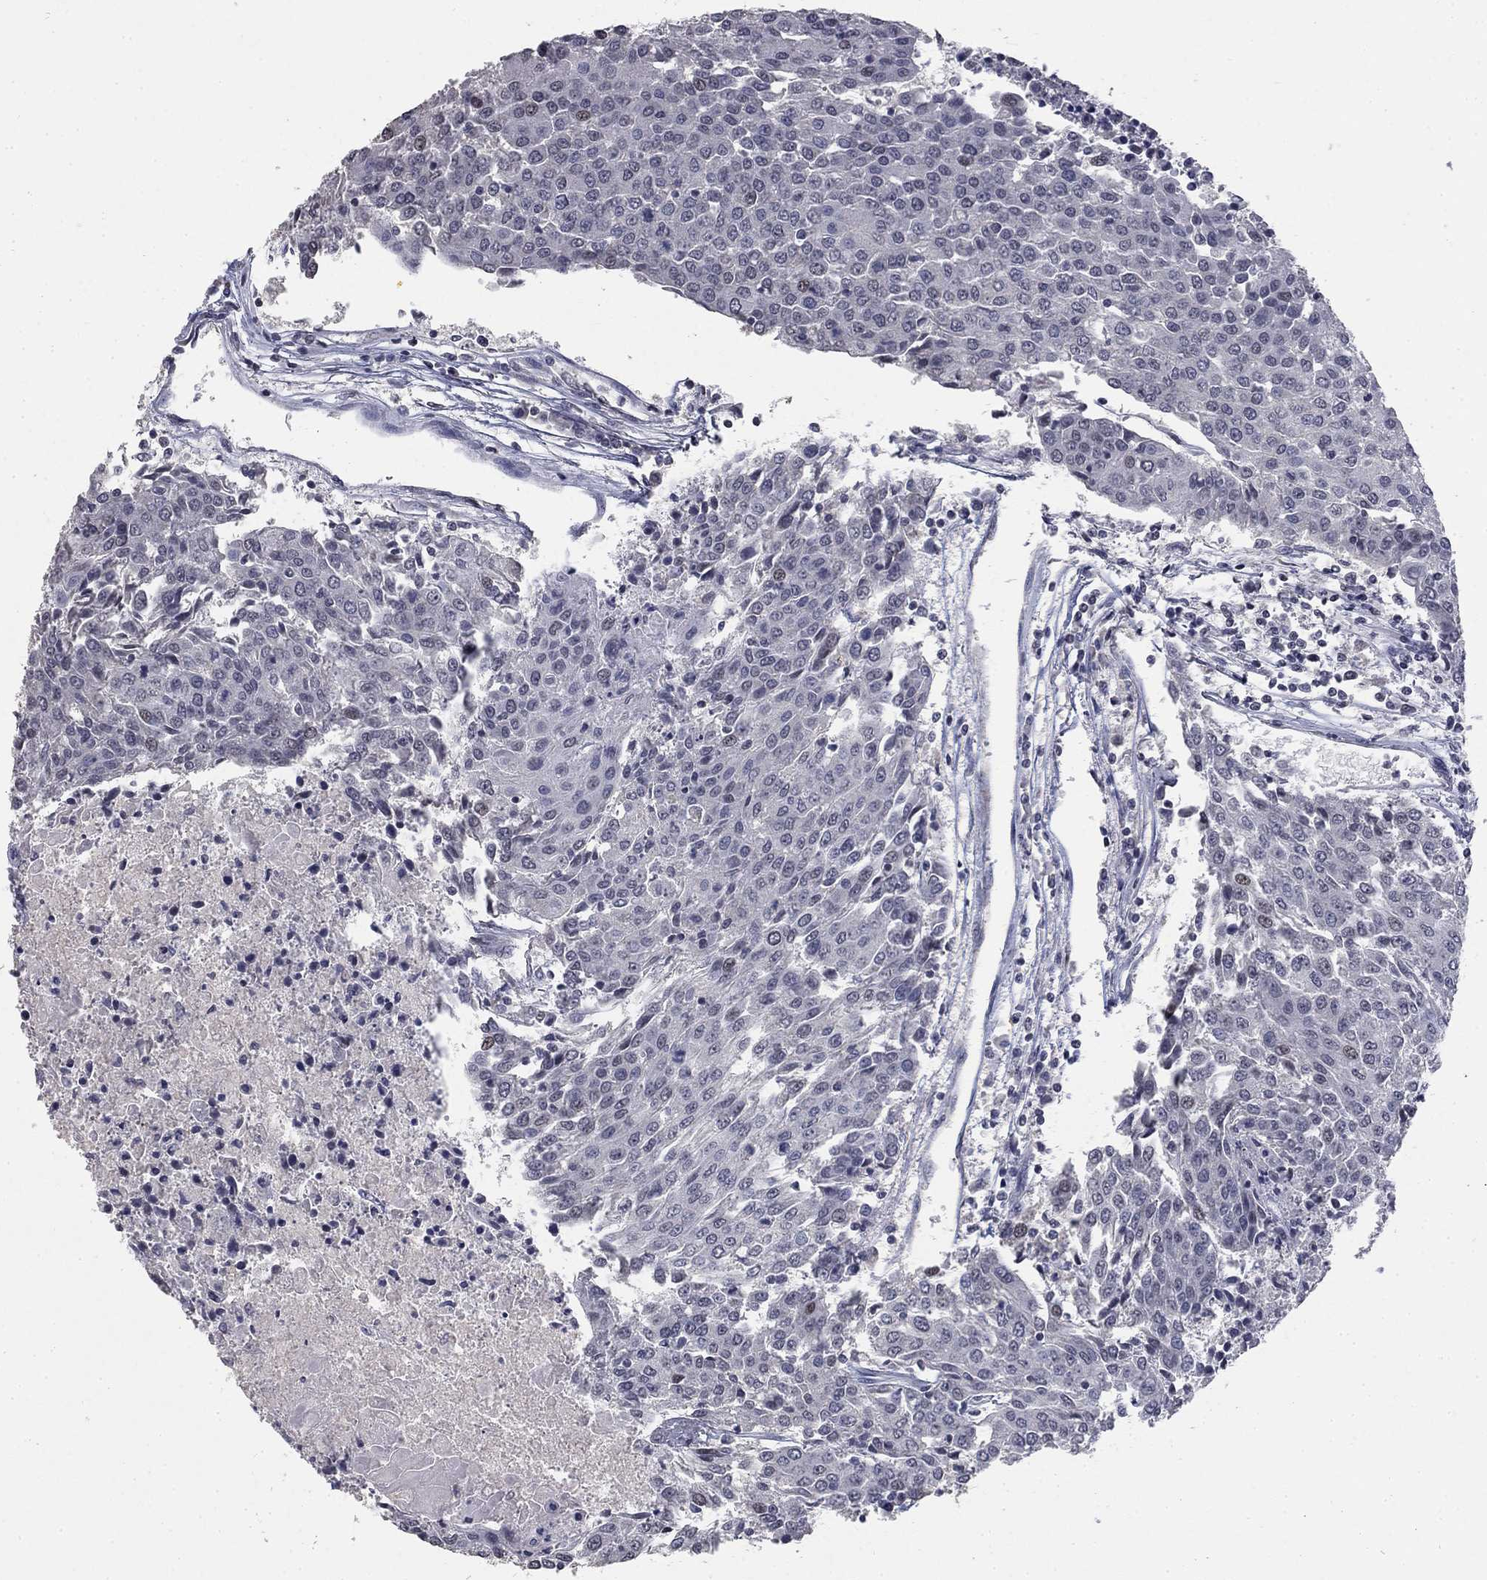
{"staining": {"intensity": "negative", "quantity": "none", "location": "none"}, "tissue": "urothelial cancer", "cell_type": "Tumor cells", "image_type": "cancer", "snomed": [{"axis": "morphology", "description": "Urothelial carcinoma, High grade"}, {"axis": "topography", "description": "Urinary bladder"}], "caption": "This micrograph is of high-grade urothelial carcinoma stained with IHC to label a protein in brown with the nuclei are counter-stained blue. There is no staining in tumor cells.", "gene": "SPATA33", "patient": {"sex": "female", "age": 85}}